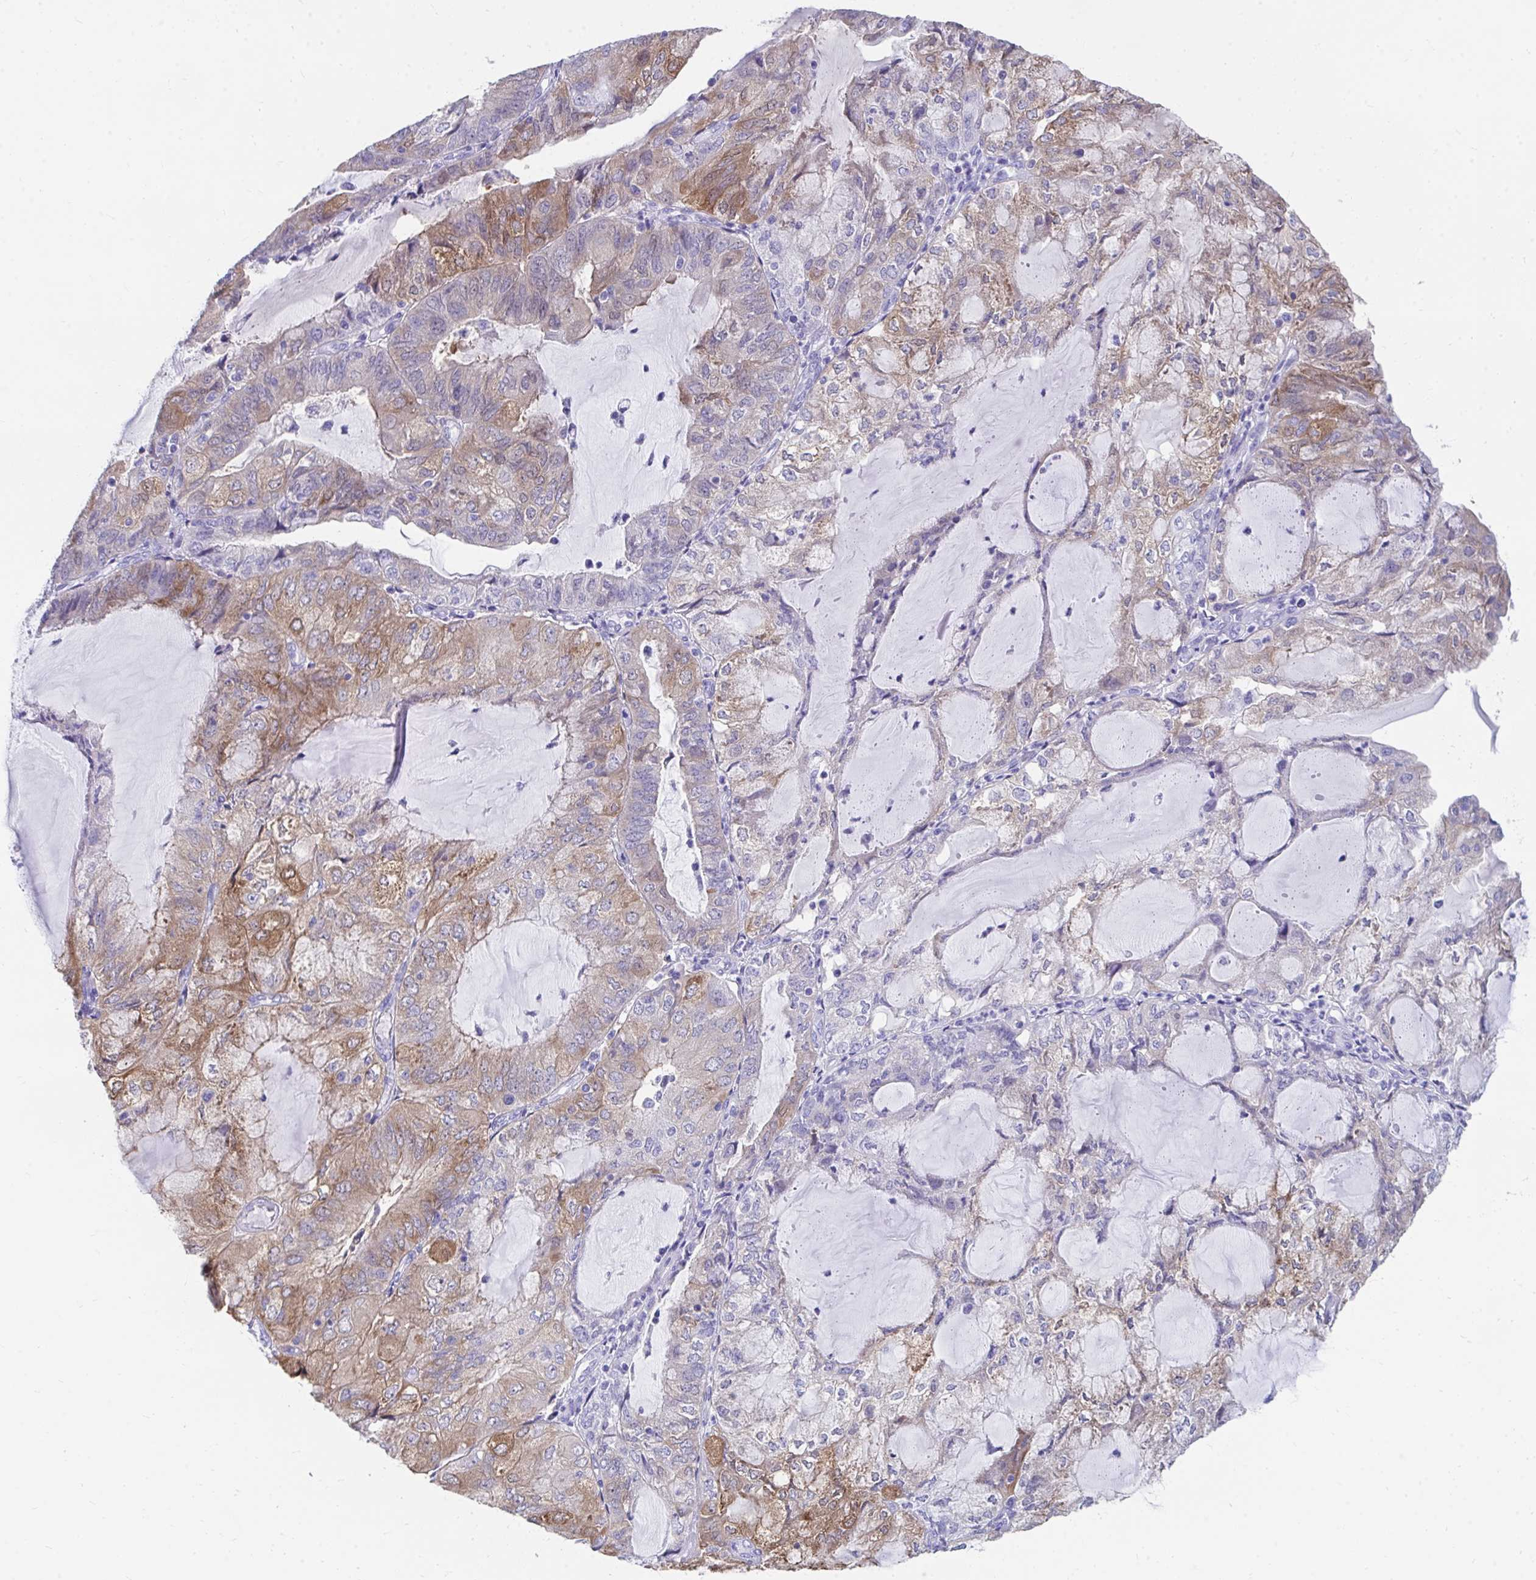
{"staining": {"intensity": "moderate", "quantity": "25%-75%", "location": "cytoplasmic/membranous"}, "tissue": "endometrial cancer", "cell_type": "Tumor cells", "image_type": "cancer", "snomed": [{"axis": "morphology", "description": "Adenocarcinoma, NOS"}, {"axis": "topography", "description": "Endometrium"}], "caption": "Protein analysis of adenocarcinoma (endometrial) tissue demonstrates moderate cytoplasmic/membranous staining in about 25%-75% of tumor cells.", "gene": "HGD", "patient": {"sex": "female", "age": 81}}